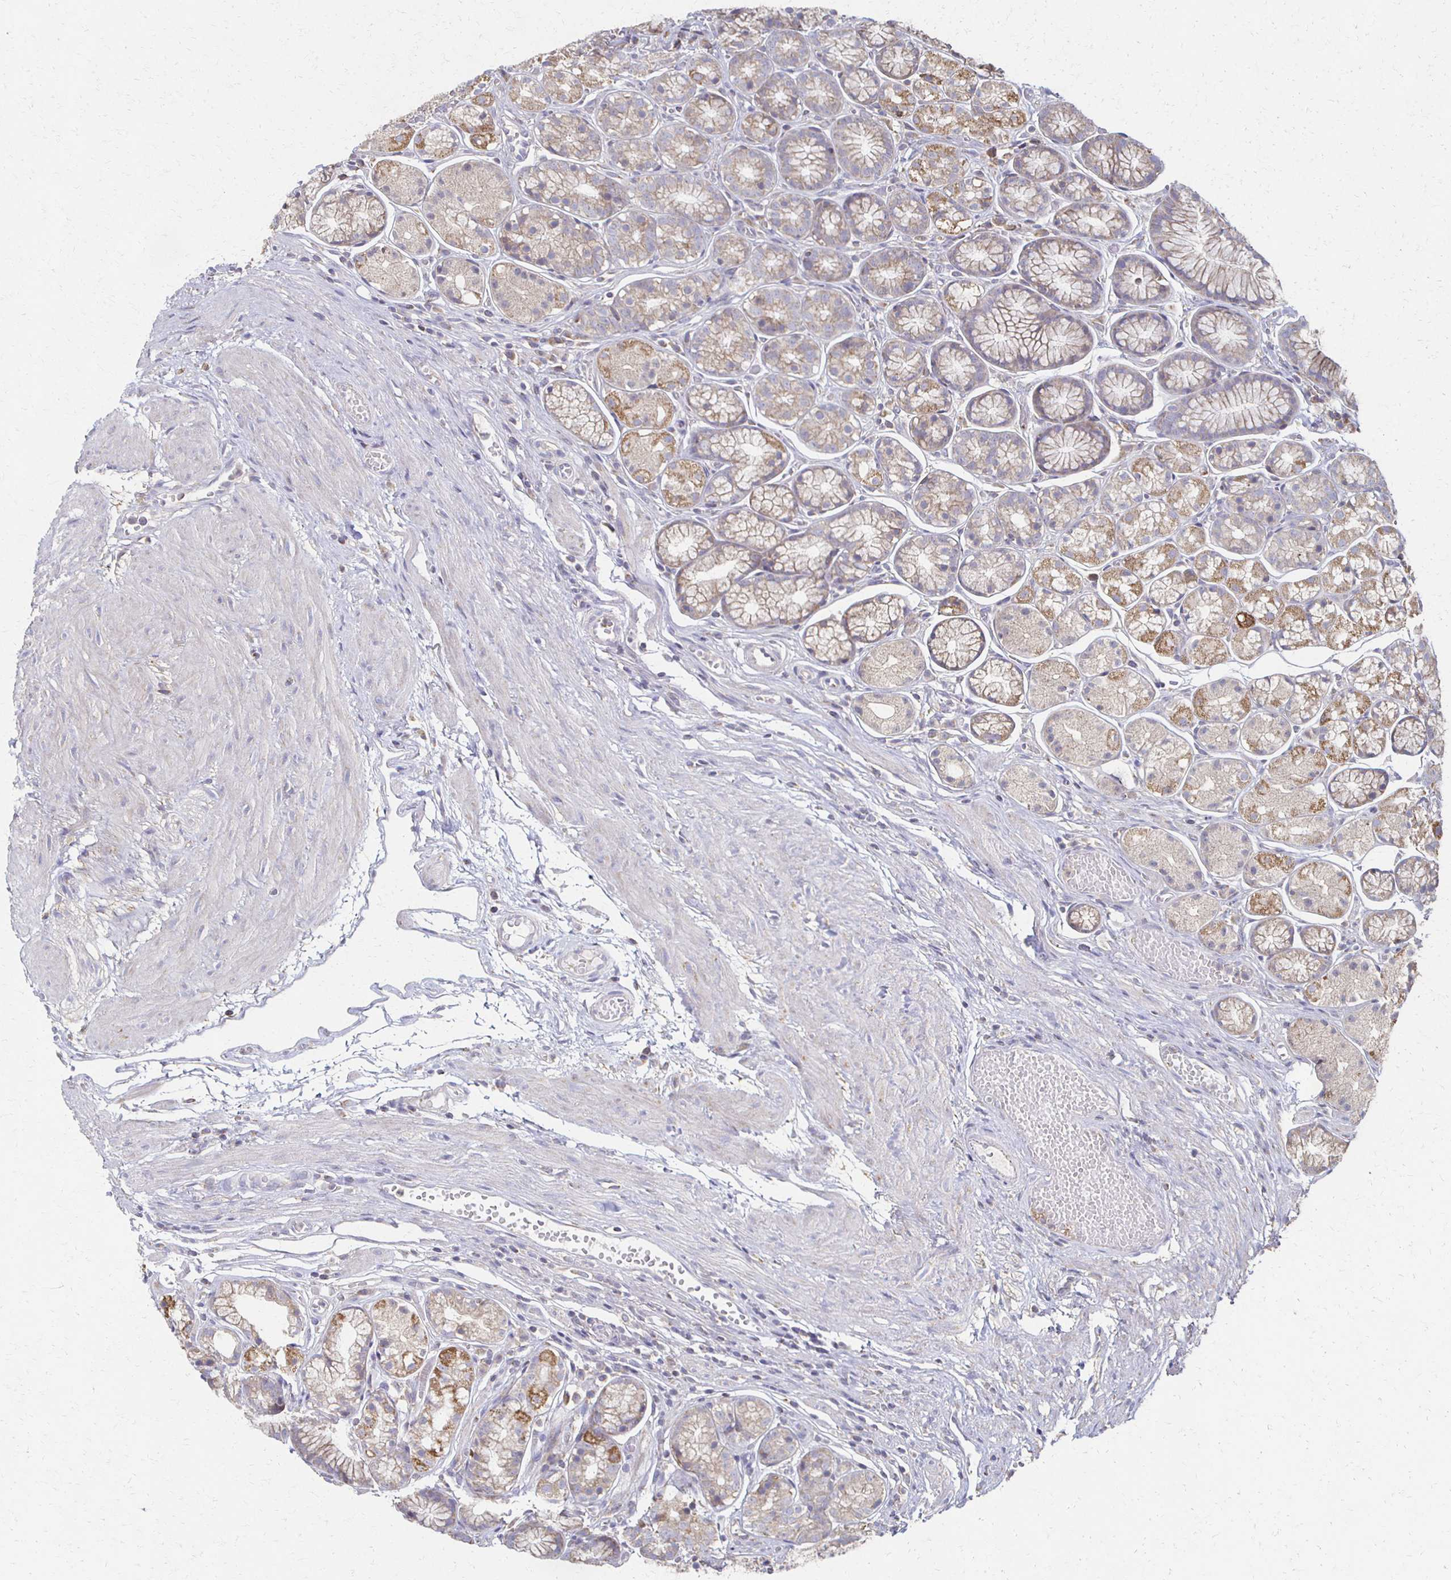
{"staining": {"intensity": "moderate", "quantity": "<25%", "location": "cytoplasmic/membranous"}, "tissue": "stomach", "cell_type": "Glandular cells", "image_type": "normal", "snomed": [{"axis": "morphology", "description": "Normal tissue, NOS"}, {"axis": "topography", "description": "Smooth muscle"}, {"axis": "topography", "description": "Stomach"}], "caption": "Brown immunohistochemical staining in benign stomach demonstrates moderate cytoplasmic/membranous staining in about <25% of glandular cells. The protein of interest is shown in brown color, while the nuclei are stained blue.", "gene": "CX3CR1", "patient": {"sex": "male", "age": 70}}